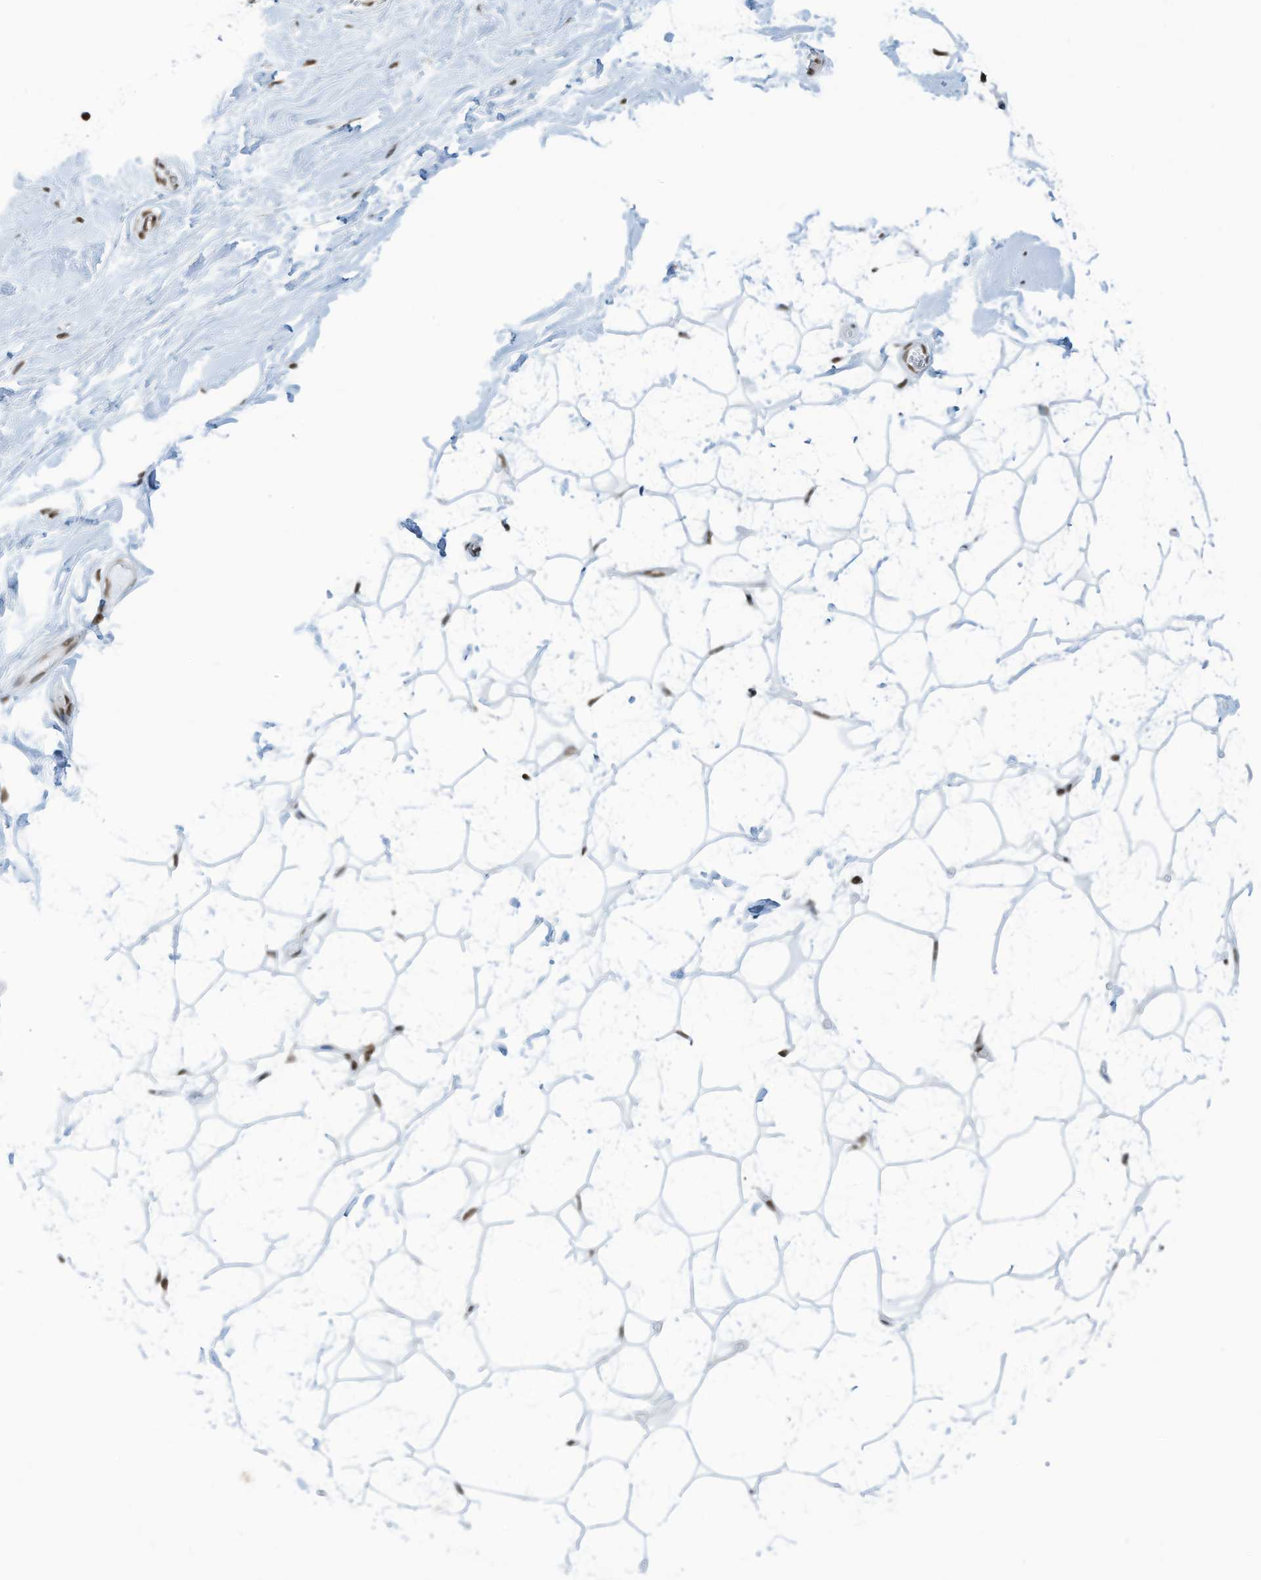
{"staining": {"intensity": "strong", "quantity": ">75%", "location": "nuclear"}, "tissue": "breast", "cell_type": "Adipocytes", "image_type": "normal", "snomed": [{"axis": "morphology", "description": "Normal tissue, NOS"}, {"axis": "topography", "description": "Breast"}], "caption": "This histopathology image shows IHC staining of benign human breast, with high strong nuclear positivity in approximately >75% of adipocytes.", "gene": "ADI1", "patient": {"sex": "female", "age": 26}}